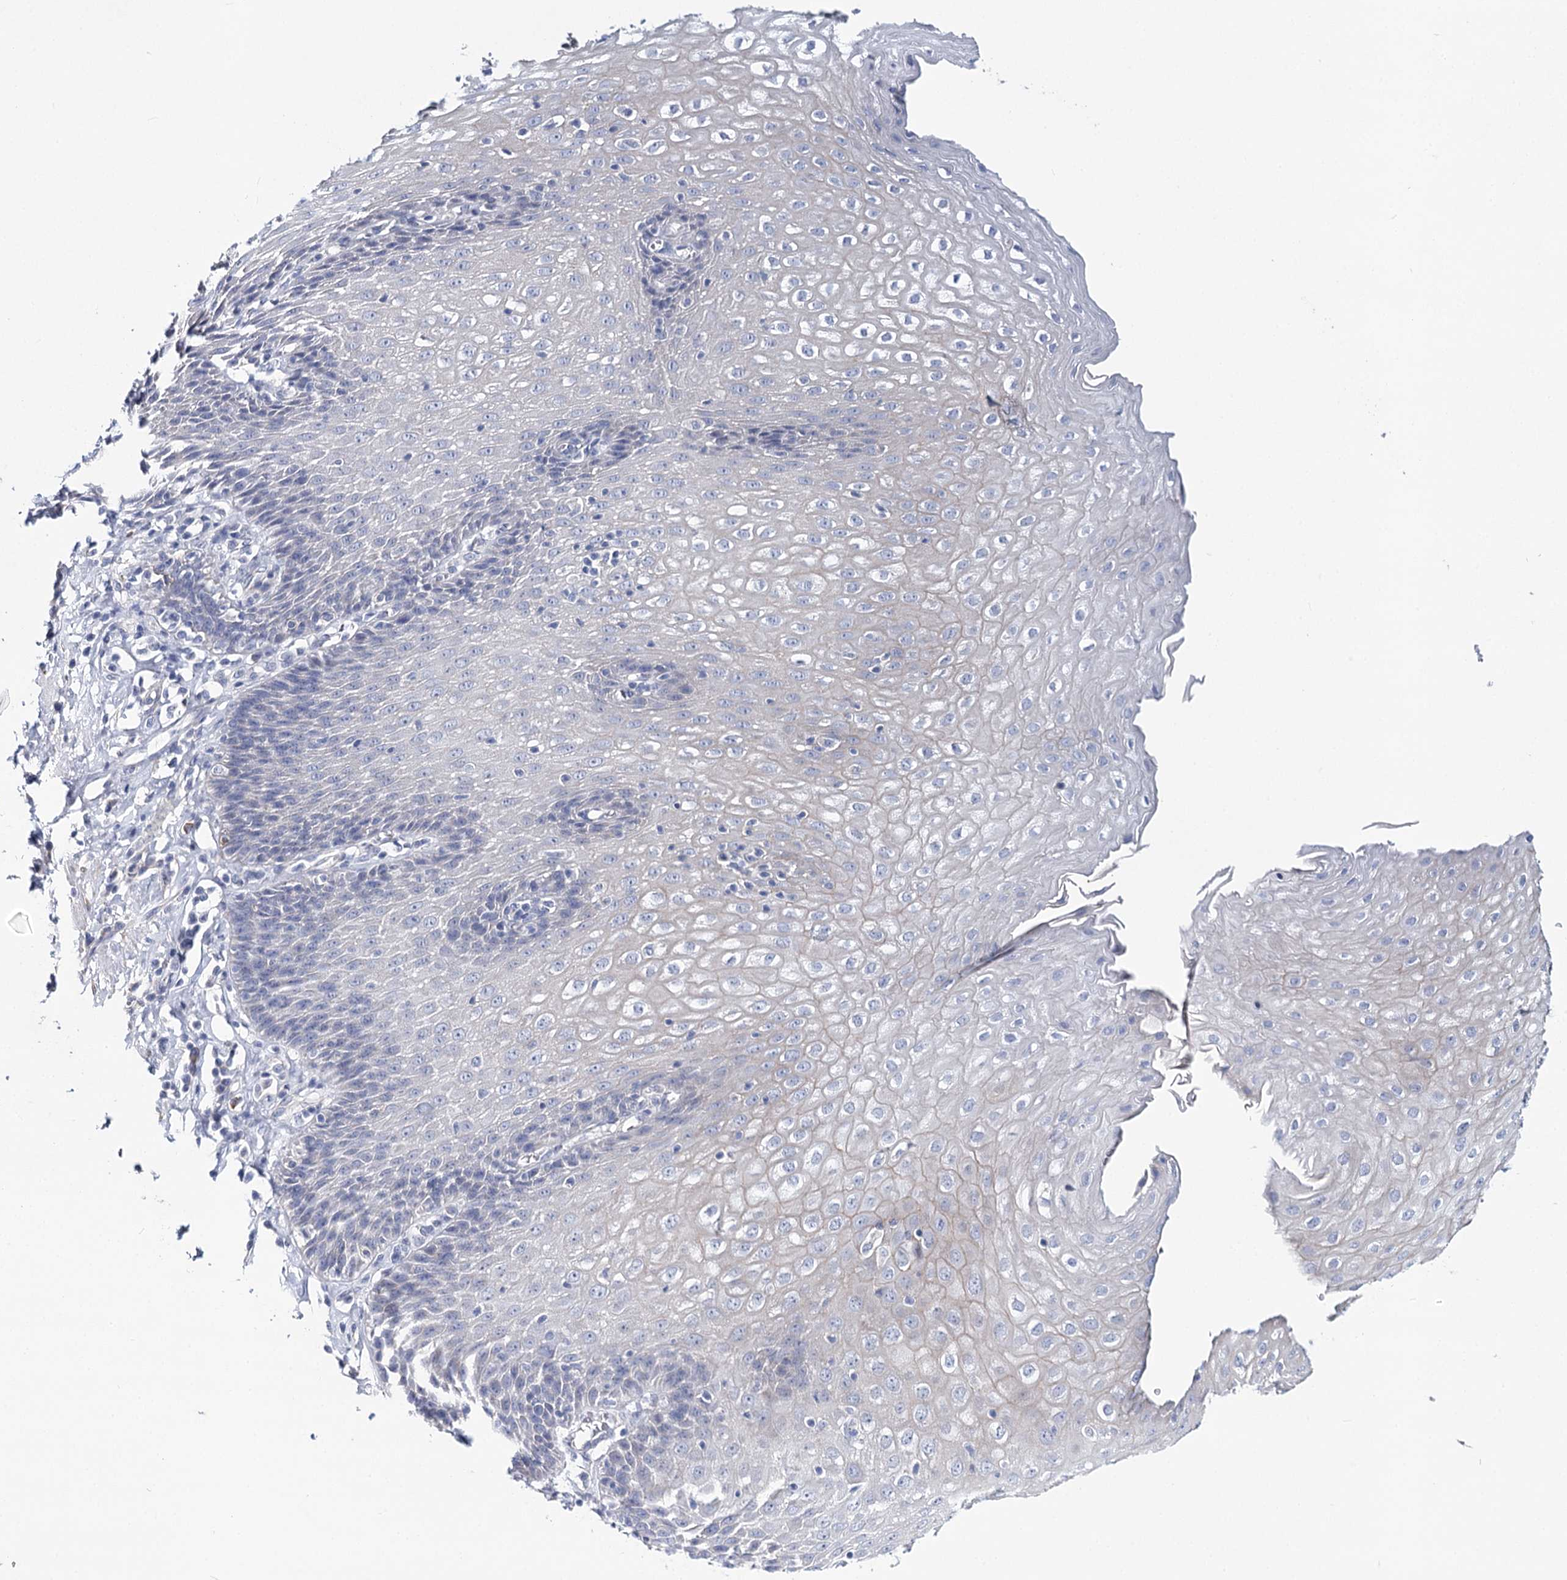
{"staining": {"intensity": "negative", "quantity": "none", "location": "none"}, "tissue": "esophagus", "cell_type": "Squamous epithelial cells", "image_type": "normal", "snomed": [{"axis": "morphology", "description": "Normal tissue, NOS"}, {"axis": "topography", "description": "Esophagus"}], "caption": "IHC image of unremarkable human esophagus stained for a protein (brown), which demonstrates no staining in squamous epithelial cells.", "gene": "TEX12", "patient": {"sex": "female", "age": 61}}